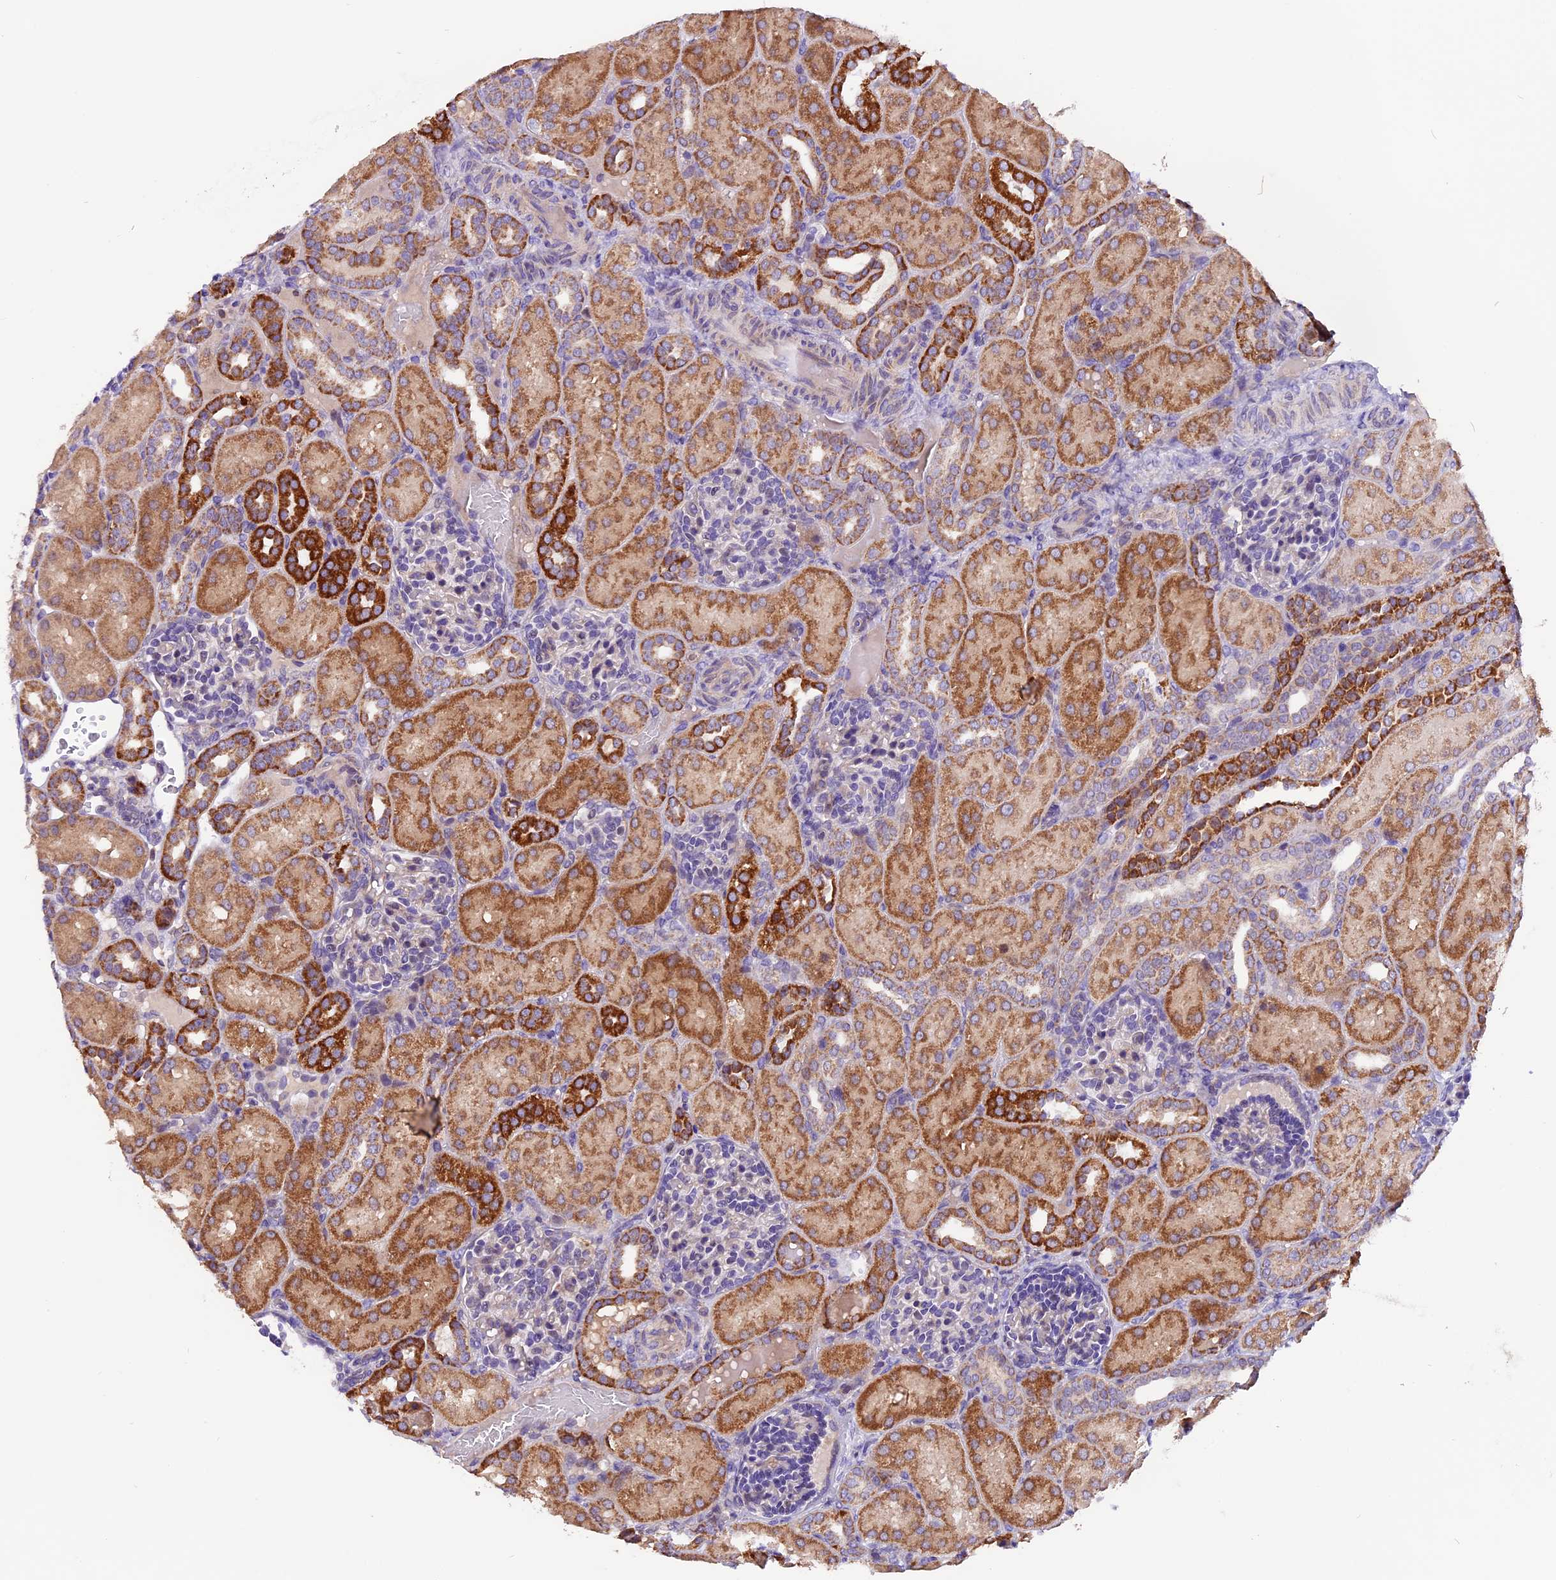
{"staining": {"intensity": "negative", "quantity": "none", "location": "none"}, "tissue": "kidney", "cell_type": "Cells in glomeruli", "image_type": "normal", "snomed": [{"axis": "morphology", "description": "Normal tissue, NOS"}, {"axis": "topography", "description": "Kidney"}], "caption": "Cells in glomeruli show no significant expression in normal kidney.", "gene": "DDX28", "patient": {"sex": "male", "age": 1}}